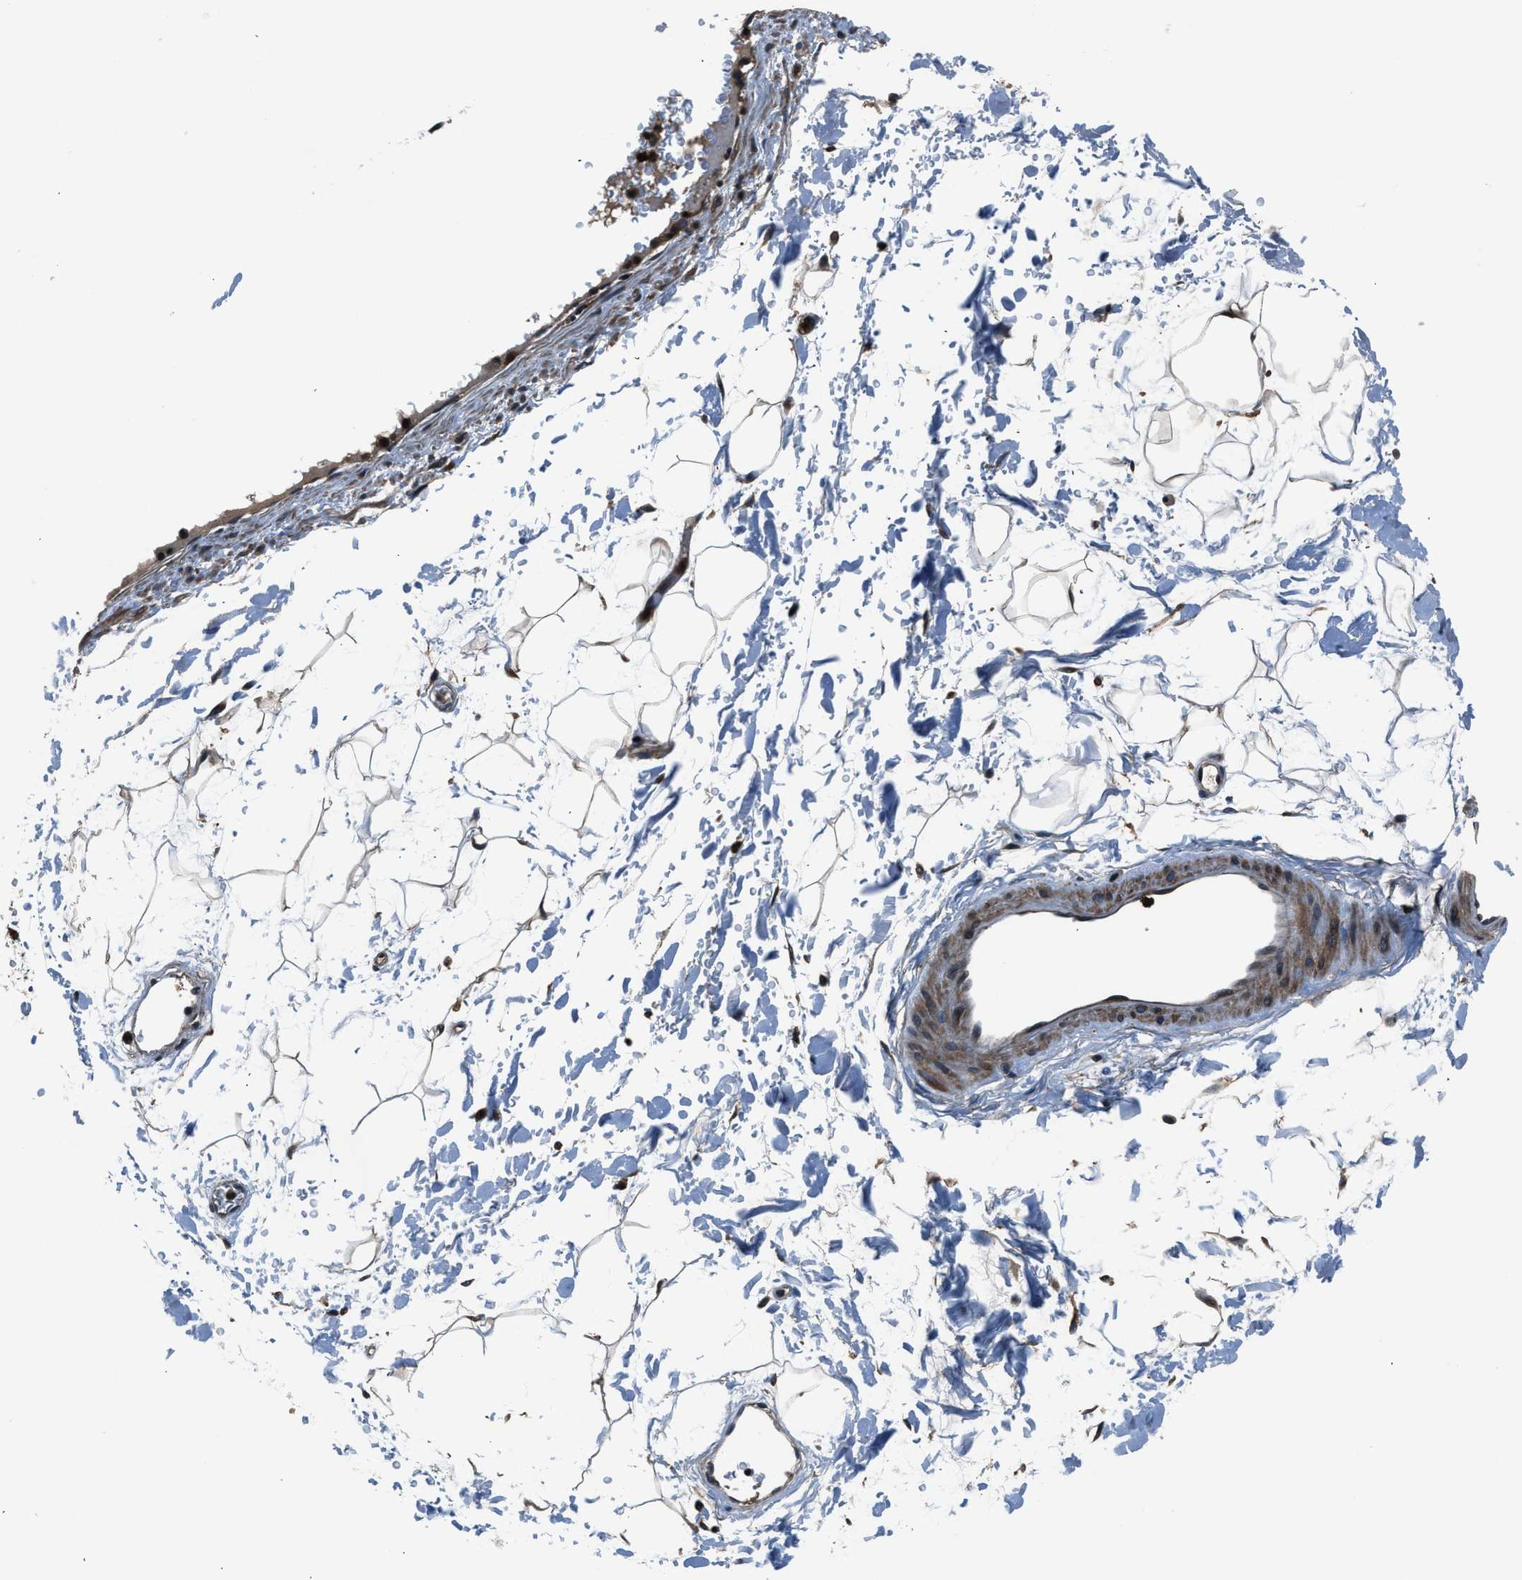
{"staining": {"intensity": "weak", "quantity": ">75%", "location": "cytoplasmic/membranous"}, "tissue": "adipose tissue", "cell_type": "Adipocytes", "image_type": "normal", "snomed": [{"axis": "morphology", "description": "Normal tissue, NOS"}, {"axis": "topography", "description": "Soft tissue"}], "caption": "This image shows immunohistochemistry staining of benign human adipose tissue, with low weak cytoplasmic/membranous staining in about >75% of adipocytes.", "gene": "ARHGEF11", "patient": {"sex": "male", "age": 72}}